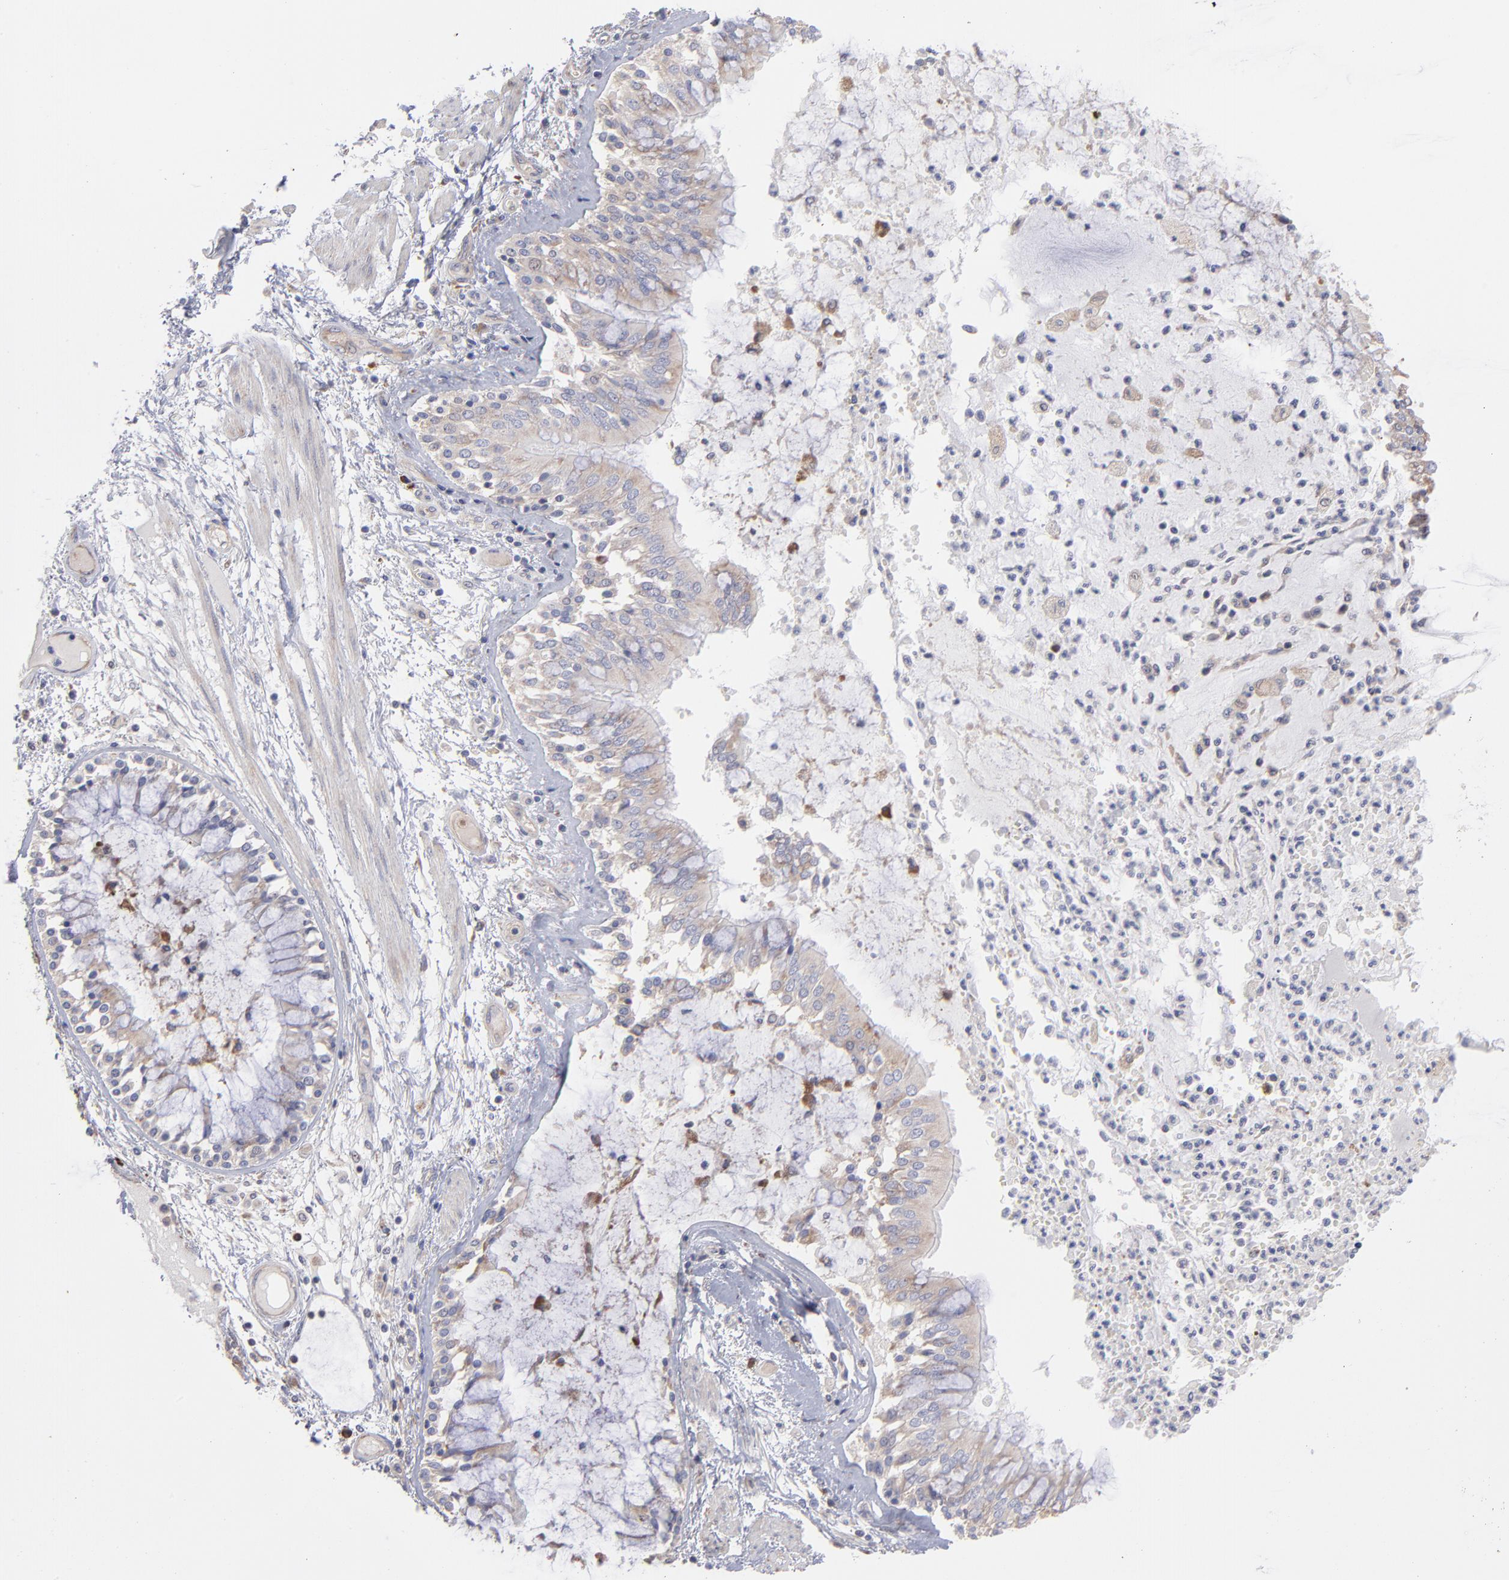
{"staining": {"intensity": "negative", "quantity": "none", "location": "none"}, "tissue": "bronchus", "cell_type": "Respiratory epithelial cells", "image_type": "normal", "snomed": [{"axis": "morphology", "description": "Normal tissue, NOS"}, {"axis": "topography", "description": "Cartilage tissue"}, {"axis": "topography", "description": "Bronchus"}, {"axis": "topography", "description": "Lung"}], "caption": "There is no significant positivity in respiratory epithelial cells of bronchus. (Brightfield microscopy of DAB (3,3'-diaminobenzidine) immunohistochemistry at high magnification).", "gene": "RPLP0", "patient": {"sex": "female", "age": 49}}